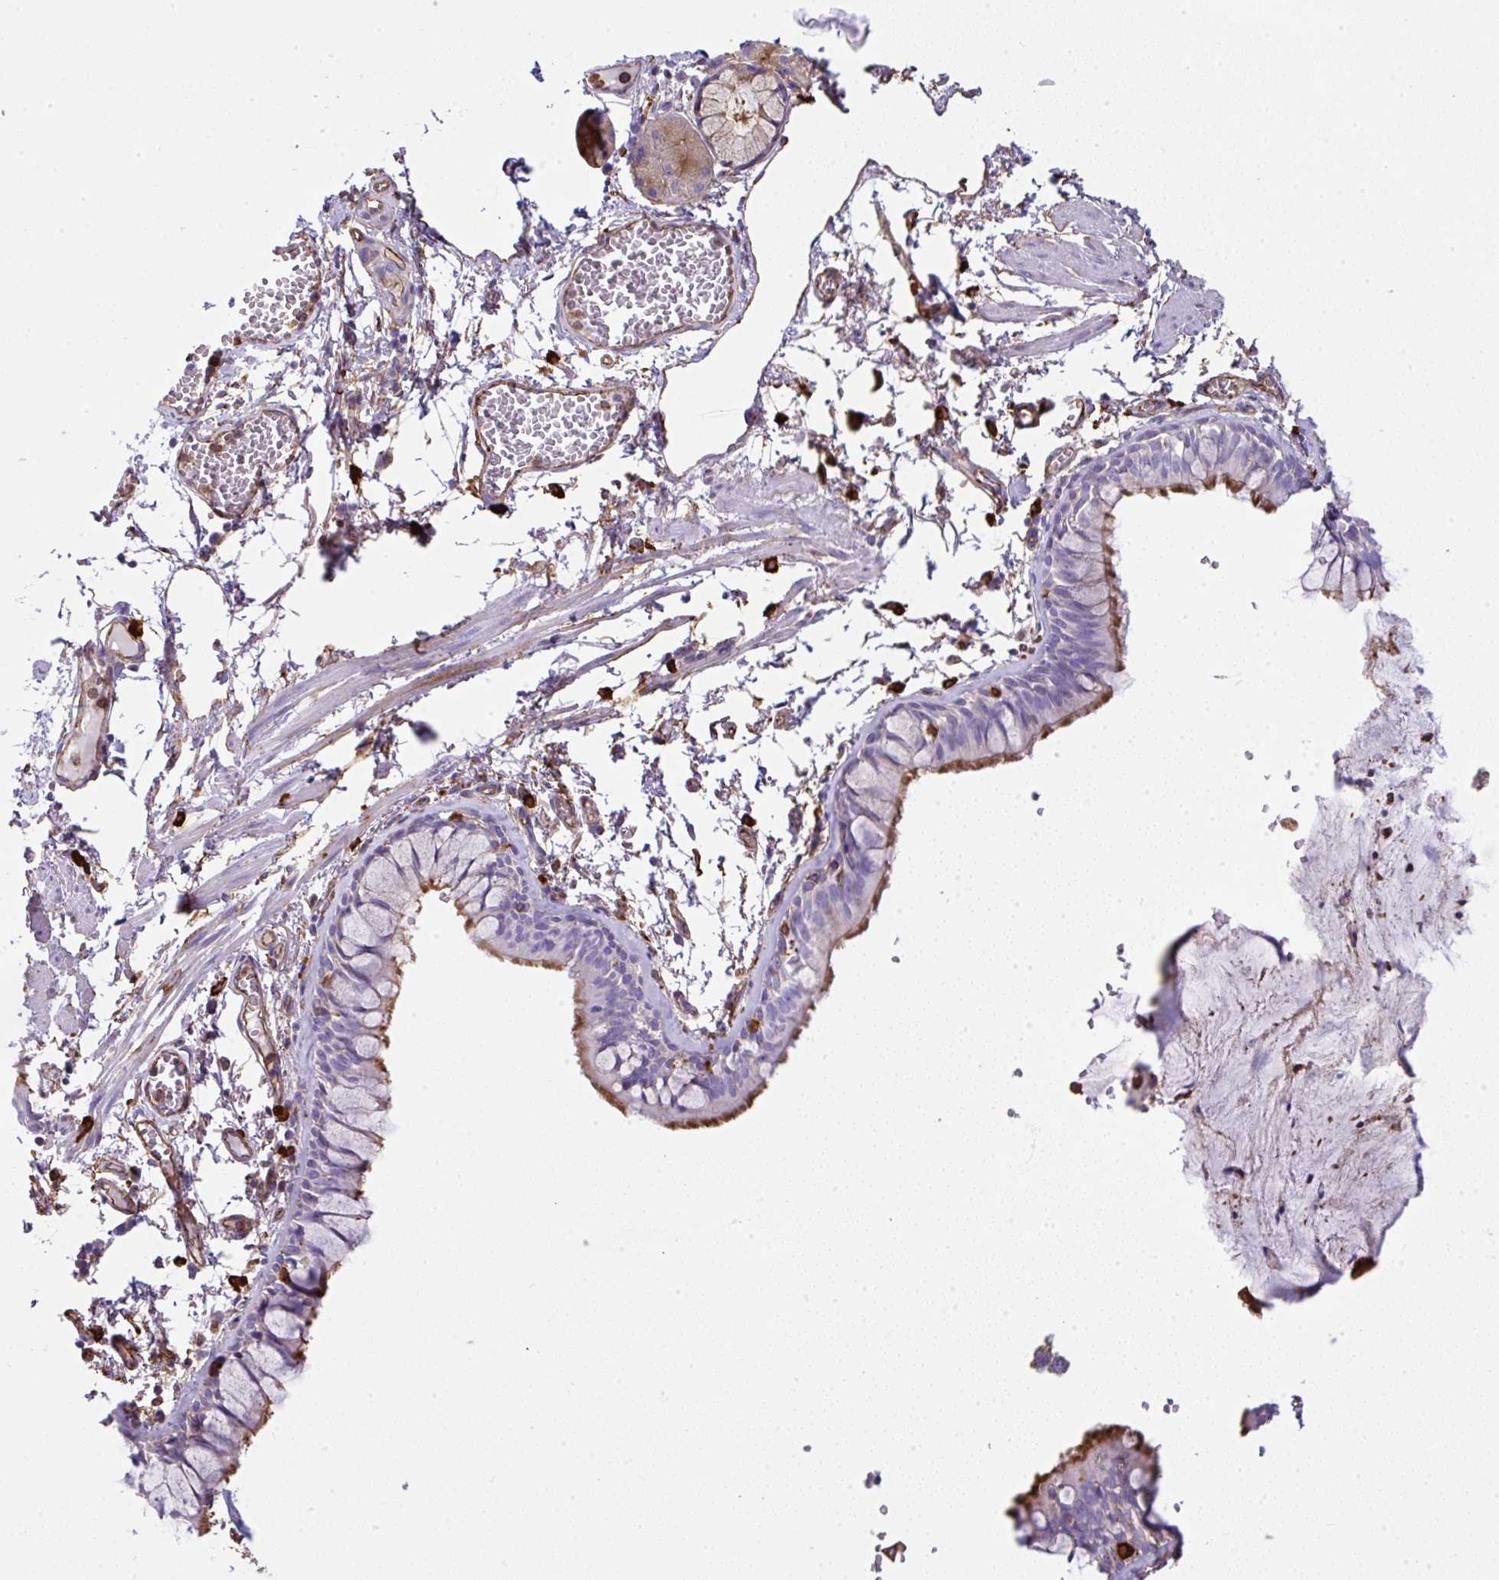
{"staining": {"intensity": "moderate", "quantity": ">75%", "location": "cytoplasmic/membranous"}, "tissue": "bronchus", "cell_type": "Respiratory epithelial cells", "image_type": "normal", "snomed": [{"axis": "morphology", "description": "Normal tissue, NOS"}, {"axis": "topography", "description": "Cartilage tissue"}, {"axis": "topography", "description": "Bronchus"}], "caption": "An IHC histopathology image of unremarkable tissue is shown. Protein staining in brown highlights moderate cytoplasmic/membranous positivity in bronchus within respiratory epithelial cells. The protein is shown in brown color, while the nuclei are stained blue.", "gene": "MAGEB5", "patient": {"sex": "male", "age": 78}}